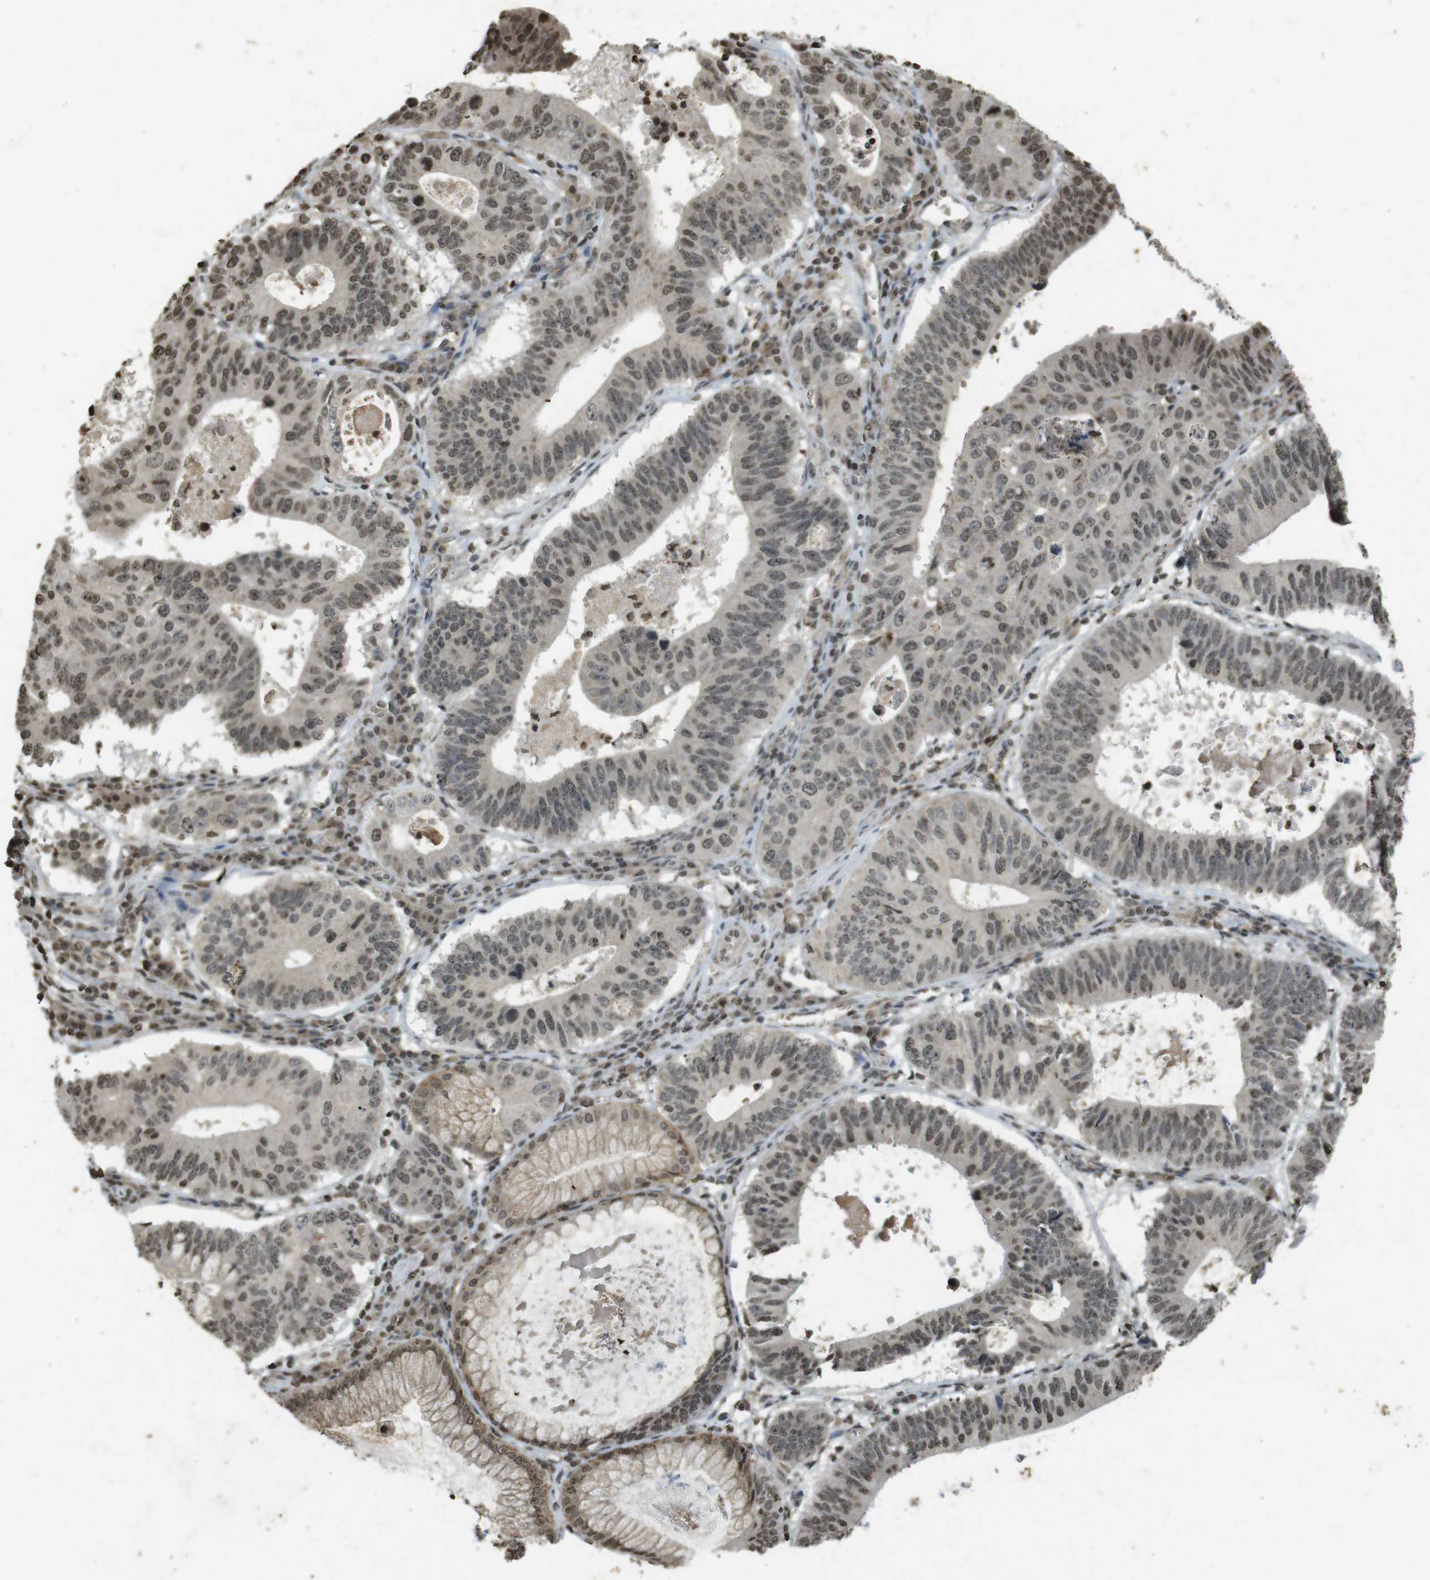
{"staining": {"intensity": "moderate", "quantity": ">75%", "location": "nuclear"}, "tissue": "stomach cancer", "cell_type": "Tumor cells", "image_type": "cancer", "snomed": [{"axis": "morphology", "description": "Adenocarcinoma, NOS"}, {"axis": "topography", "description": "Stomach"}], "caption": "IHC staining of stomach cancer (adenocarcinoma), which shows medium levels of moderate nuclear staining in about >75% of tumor cells indicating moderate nuclear protein staining. The staining was performed using DAB (3,3'-diaminobenzidine) (brown) for protein detection and nuclei were counterstained in hematoxylin (blue).", "gene": "ORC4", "patient": {"sex": "male", "age": 59}}